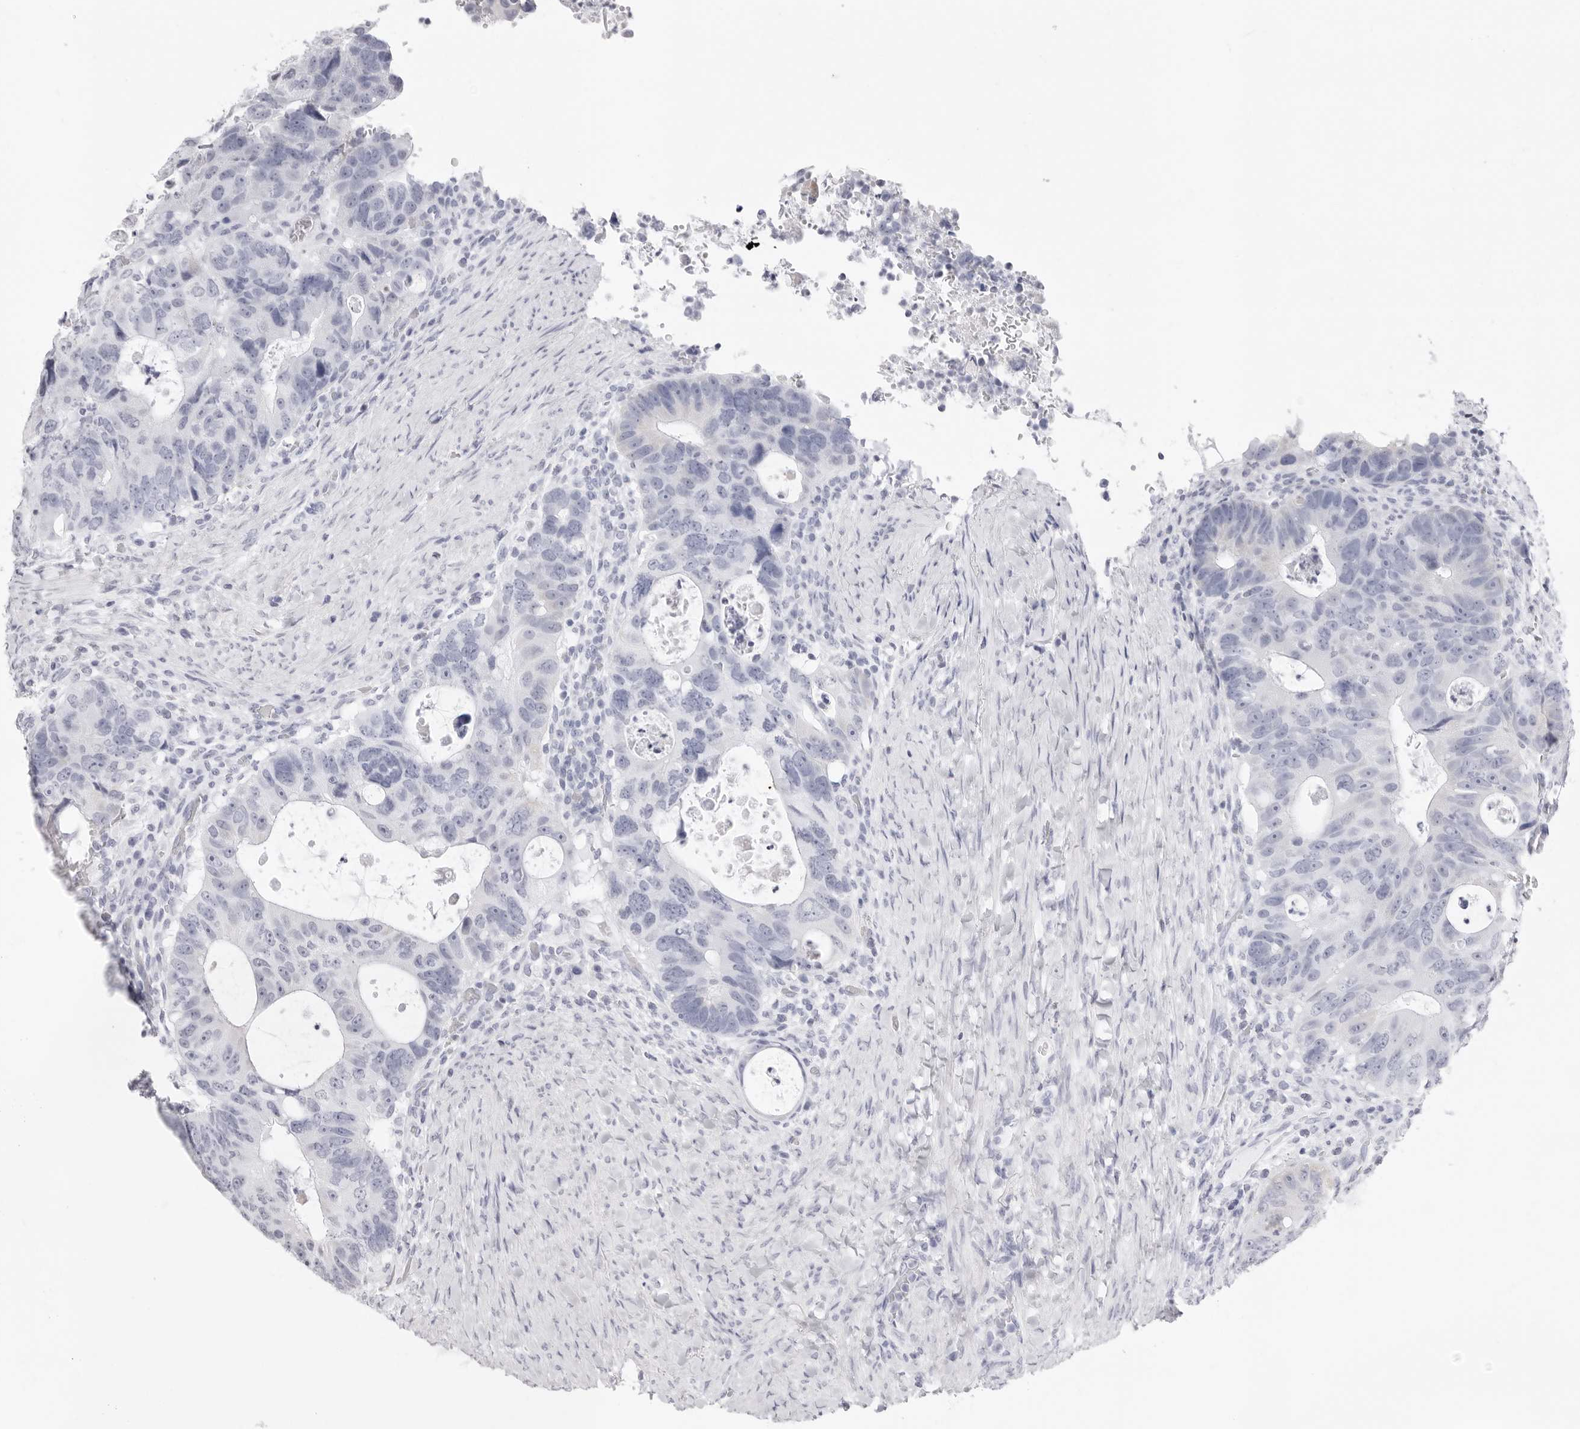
{"staining": {"intensity": "negative", "quantity": "none", "location": "none"}, "tissue": "colorectal cancer", "cell_type": "Tumor cells", "image_type": "cancer", "snomed": [{"axis": "morphology", "description": "Adenocarcinoma, NOS"}, {"axis": "topography", "description": "Rectum"}], "caption": "Adenocarcinoma (colorectal) was stained to show a protein in brown. There is no significant expression in tumor cells.", "gene": "FDPS", "patient": {"sex": "male", "age": 59}}